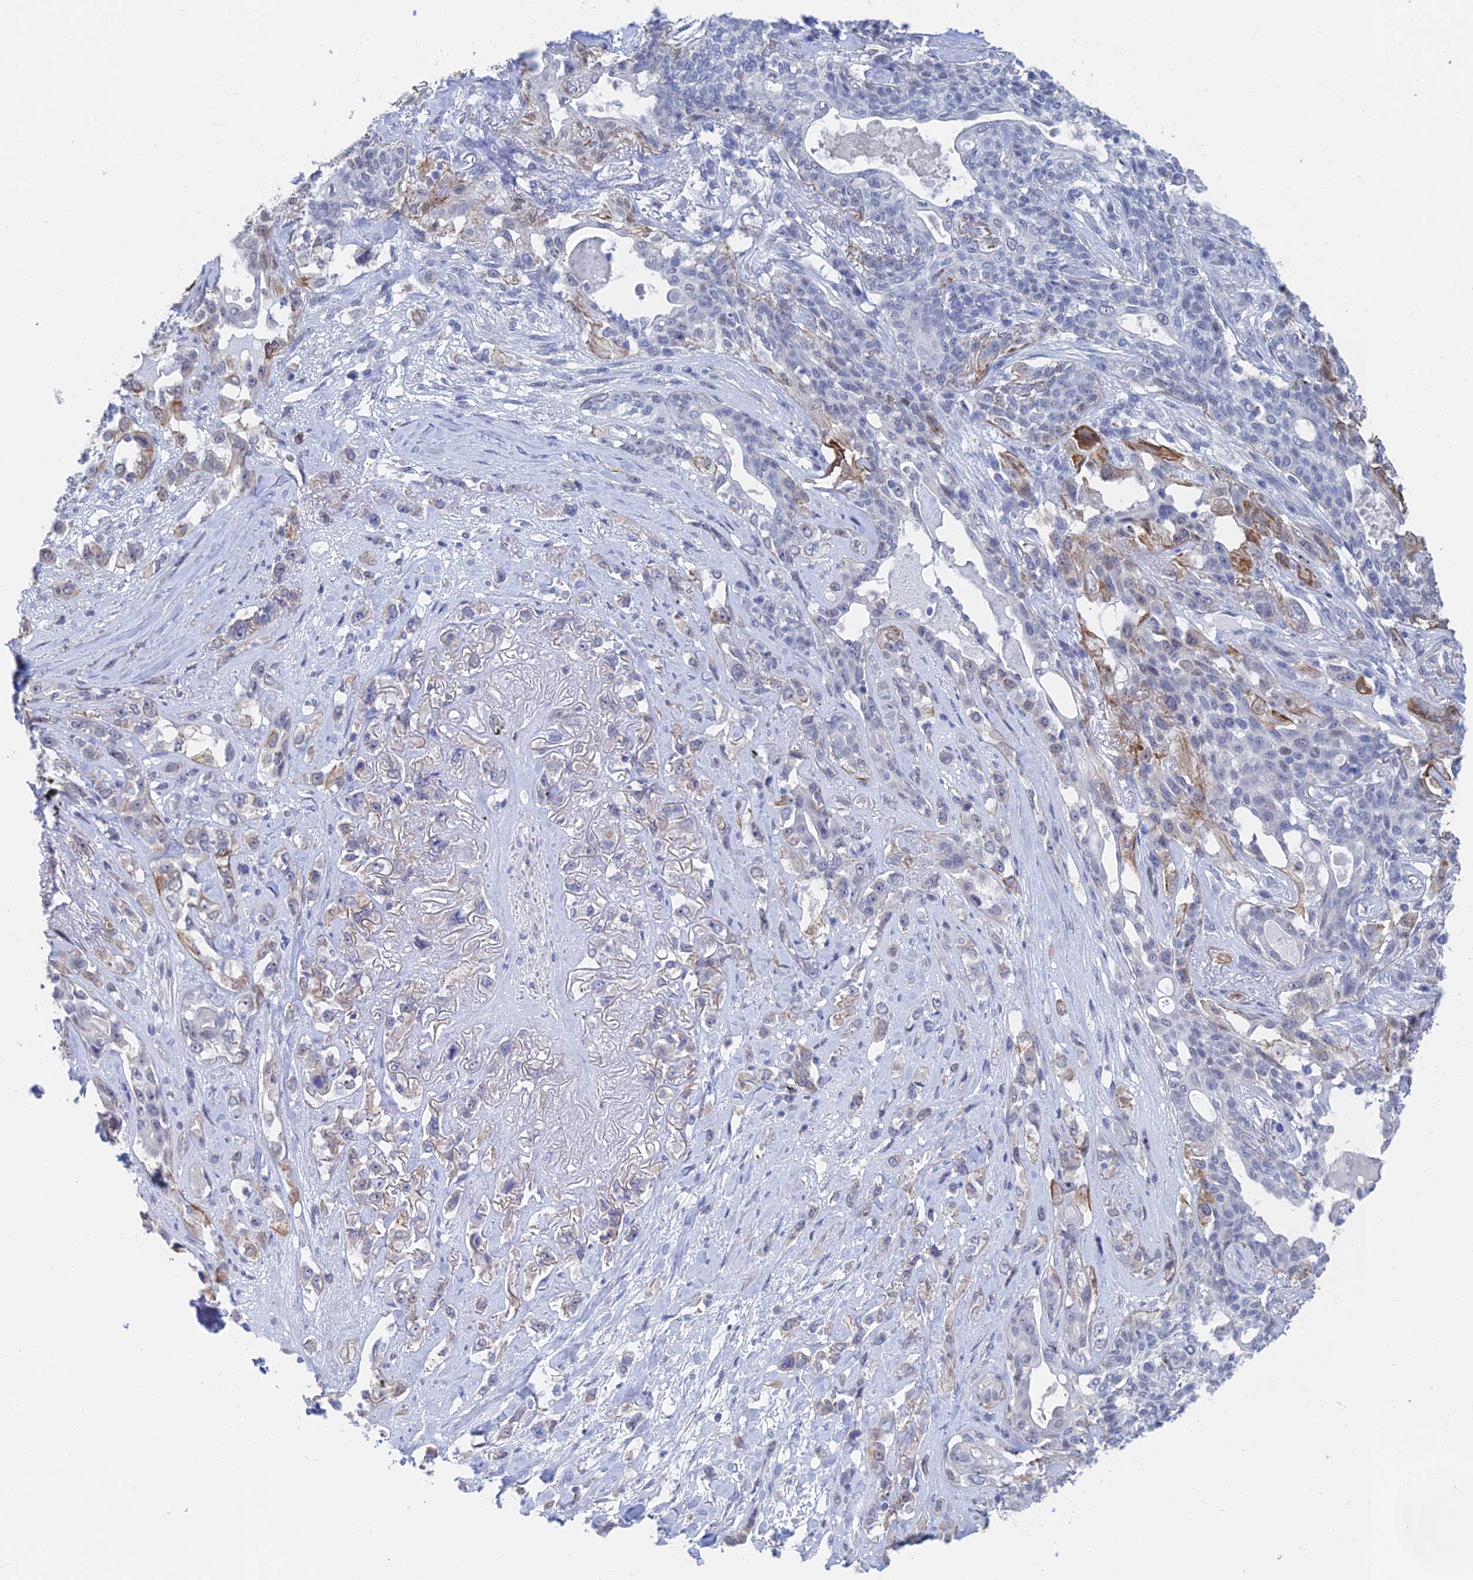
{"staining": {"intensity": "negative", "quantity": "none", "location": "none"}, "tissue": "lung cancer", "cell_type": "Tumor cells", "image_type": "cancer", "snomed": [{"axis": "morphology", "description": "Squamous cell carcinoma, NOS"}, {"axis": "topography", "description": "Lung"}], "caption": "Human lung cancer stained for a protein using immunohistochemistry (IHC) displays no positivity in tumor cells.", "gene": "GMNC", "patient": {"sex": "female", "age": 70}}